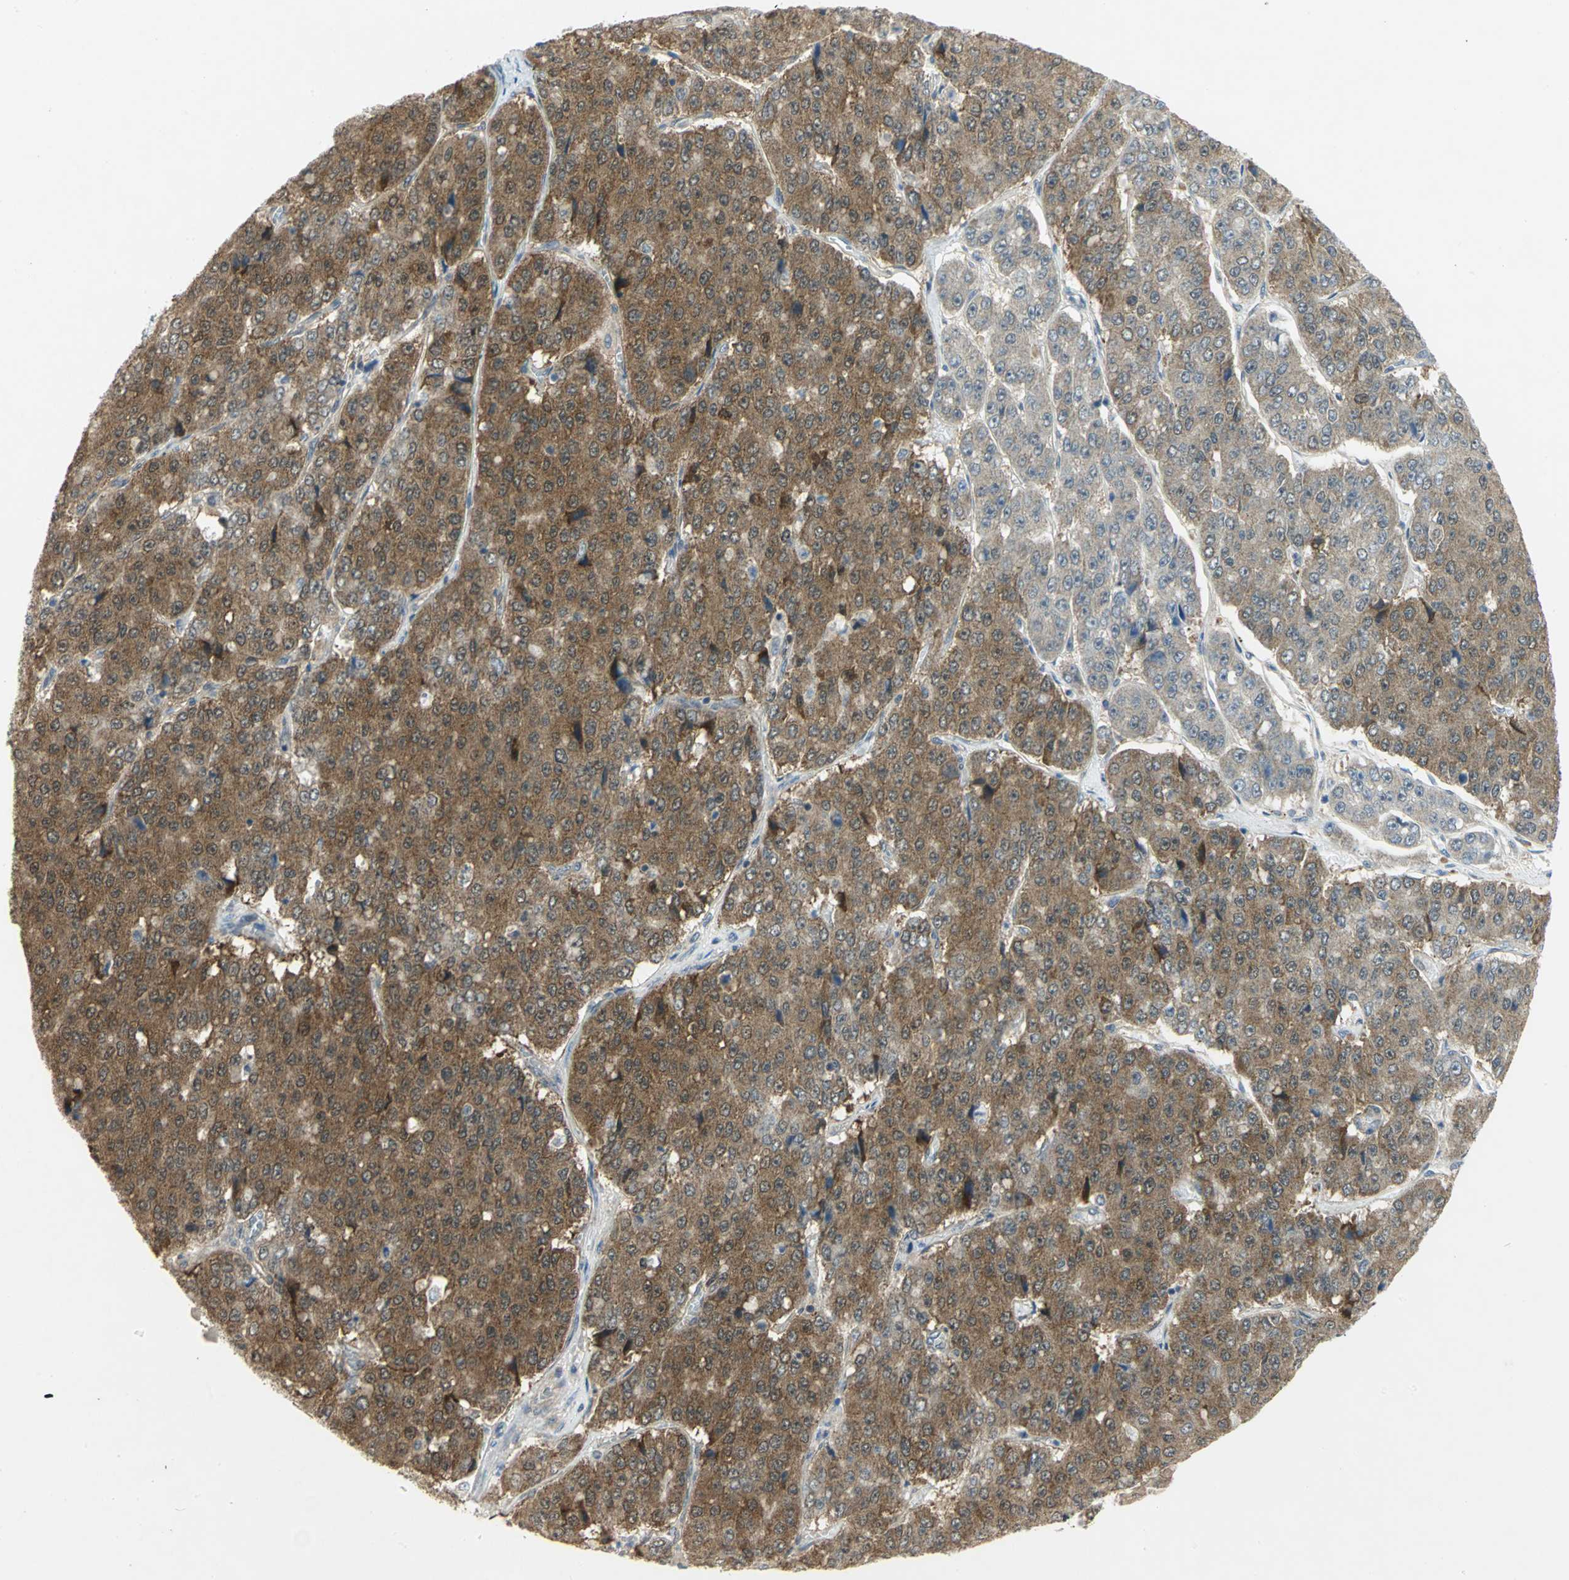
{"staining": {"intensity": "strong", "quantity": ">75%", "location": "cytoplasmic/membranous"}, "tissue": "pancreatic cancer", "cell_type": "Tumor cells", "image_type": "cancer", "snomed": [{"axis": "morphology", "description": "Adenocarcinoma, NOS"}, {"axis": "topography", "description": "Pancreas"}], "caption": "A brown stain shows strong cytoplasmic/membranous staining of a protein in human pancreatic adenocarcinoma tumor cells. The protein of interest is shown in brown color, while the nuclei are stained blue.", "gene": "PPIA", "patient": {"sex": "male", "age": 50}}